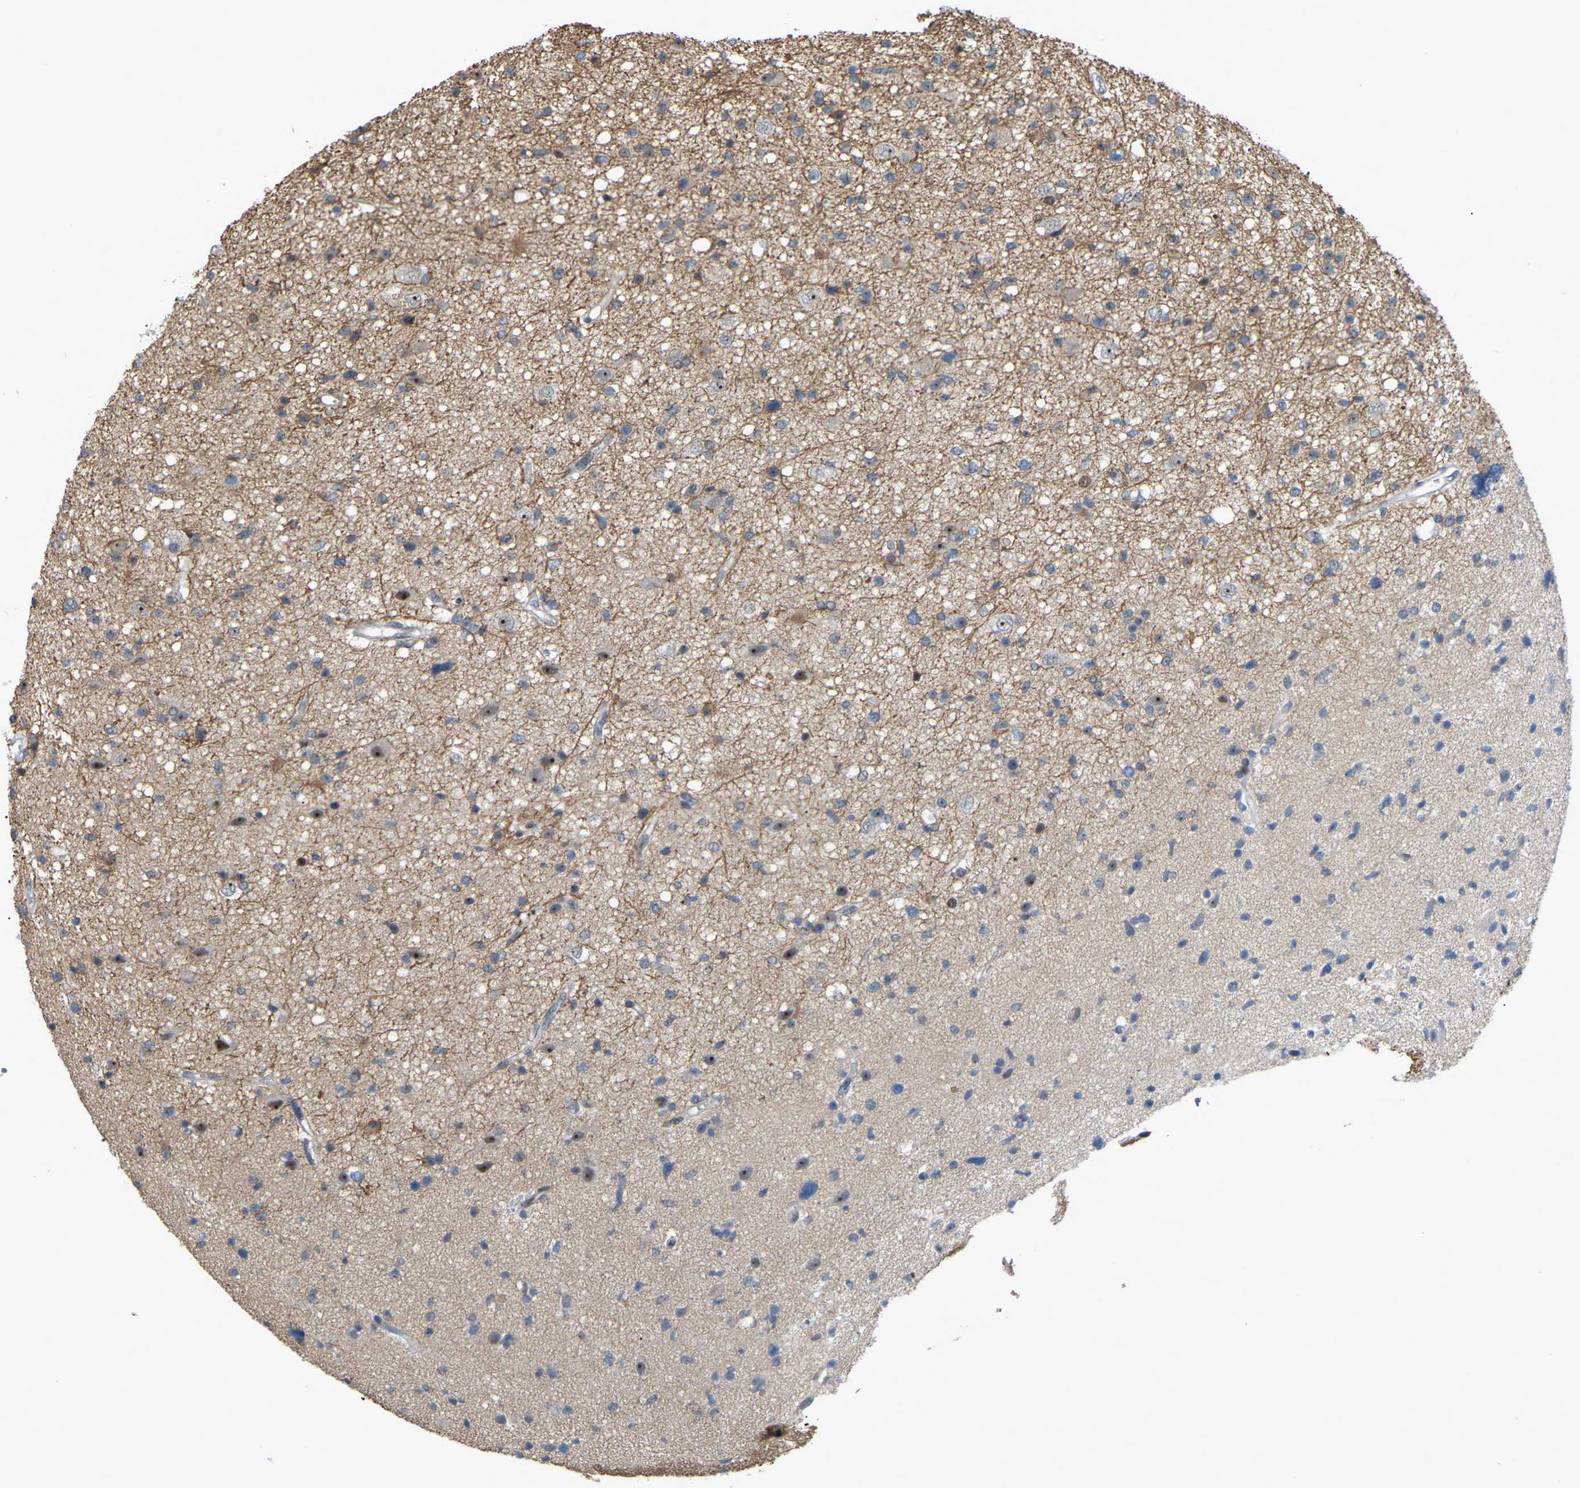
{"staining": {"intensity": "weak", "quantity": "<25%", "location": "cytoplasmic/membranous"}, "tissue": "glioma", "cell_type": "Tumor cells", "image_type": "cancer", "snomed": [{"axis": "morphology", "description": "Glioma, malignant, High grade"}, {"axis": "topography", "description": "Brain"}], "caption": "Glioma was stained to show a protein in brown. There is no significant staining in tumor cells. The staining was performed using DAB (3,3'-diaminobenzidine) to visualize the protein expression in brown, while the nuclei were stained in blue with hematoxylin (Magnification: 20x).", "gene": "CROT", "patient": {"sex": "male", "age": 33}}